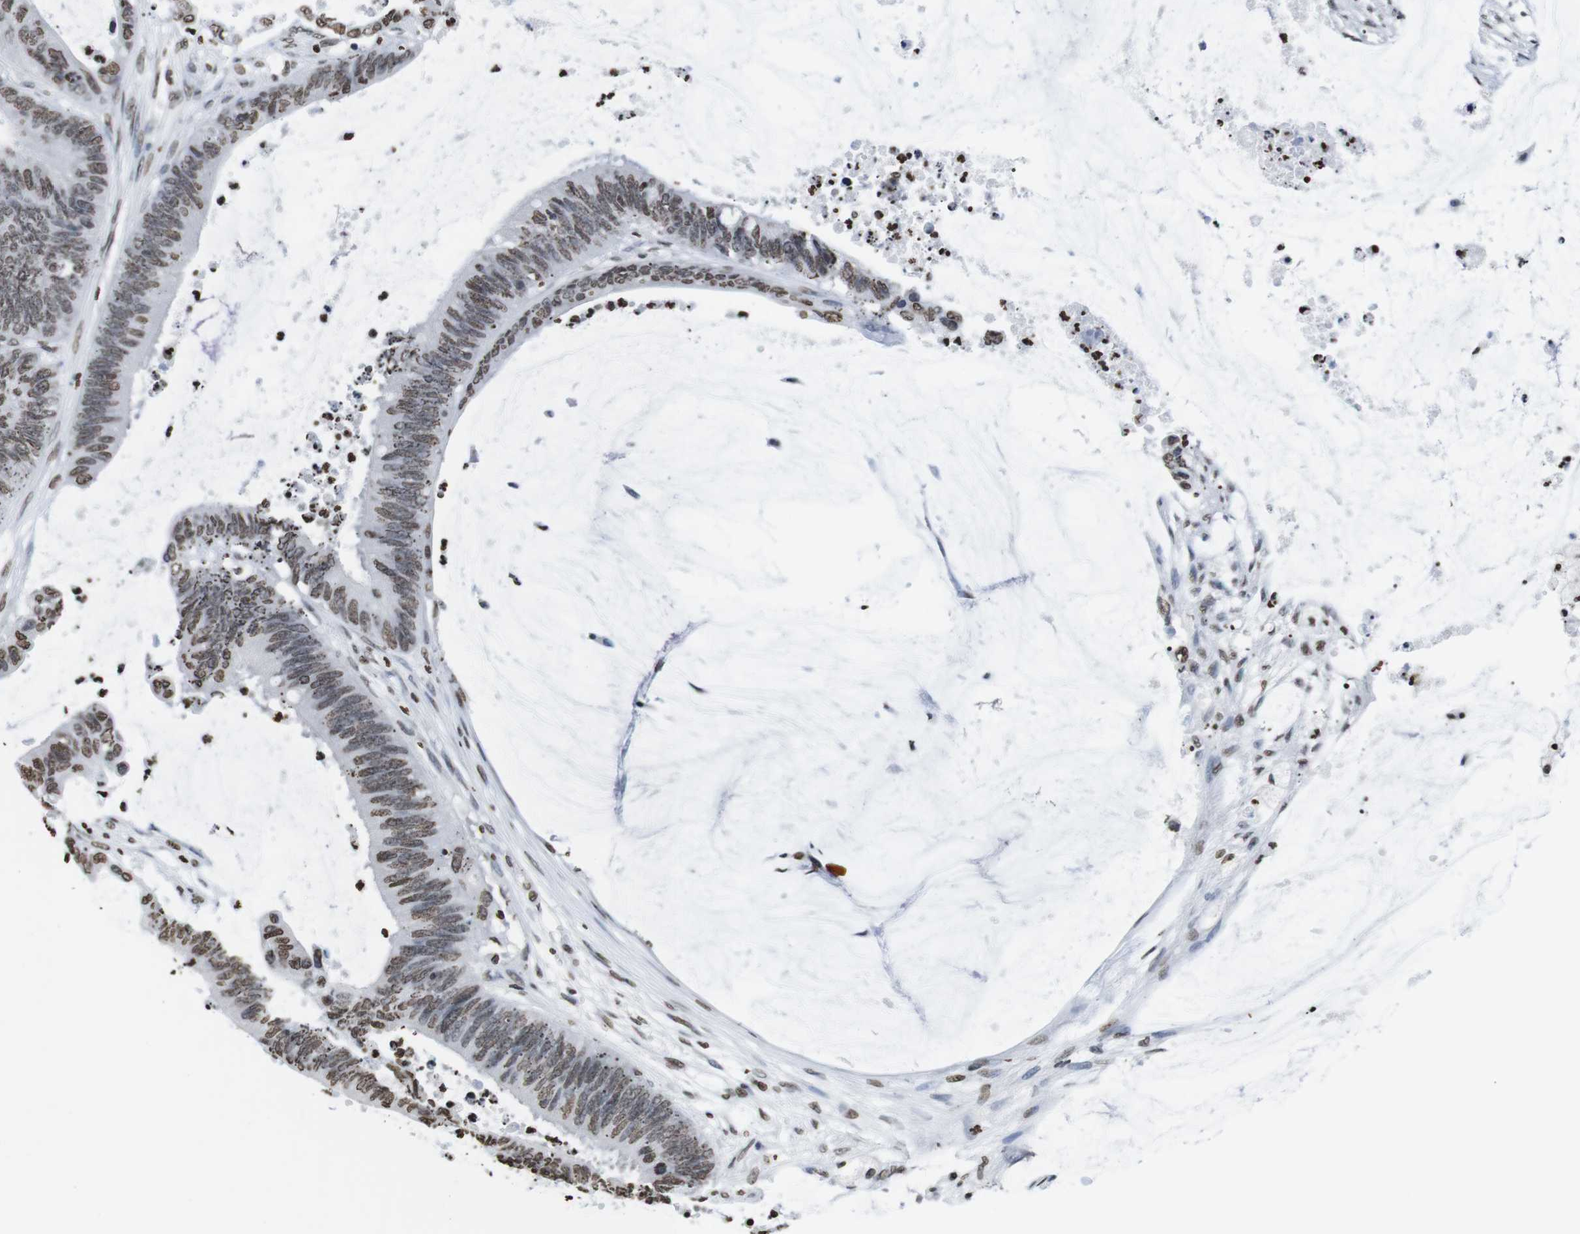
{"staining": {"intensity": "moderate", "quantity": ">75%", "location": "nuclear"}, "tissue": "colorectal cancer", "cell_type": "Tumor cells", "image_type": "cancer", "snomed": [{"axis": "morphology", "description": "Adenocarcinoma, NOS"}, {"axis": "topography", "description": "Rectum"}], "caption": "Immunohistochemistry of colorectal cancer (adenocarcinoma) displays medium levels of moderate nuclear positivity in about >75% of tumor cells.", "gene": "BSX", "patient": {"sex": "female", "age": 66}}